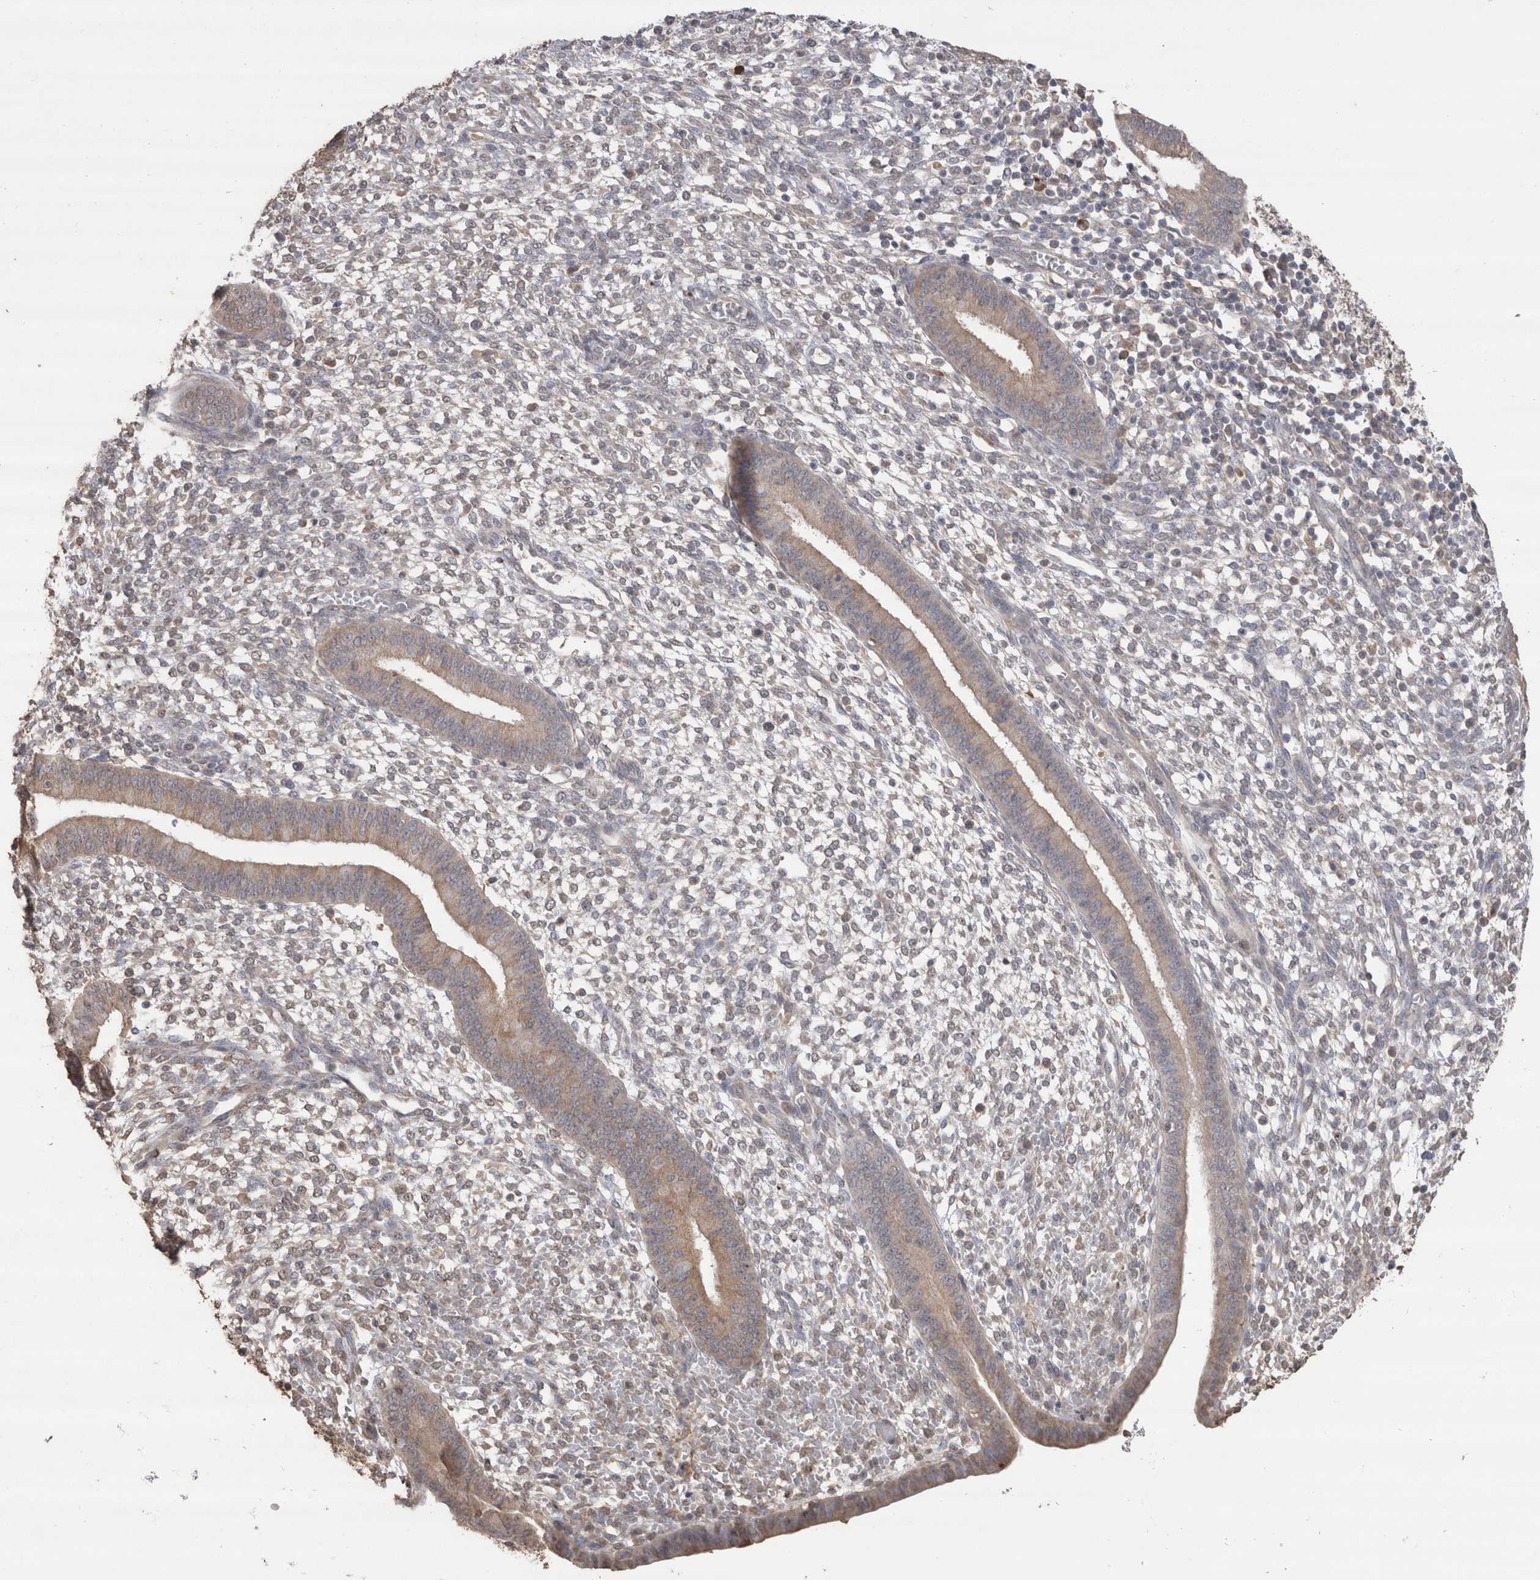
{"staining": {"intensity": "weak", "quantity": "25%-75%", "location": "nuclear"}, "tissue": "endometrium", "cell_type": "Cells in endometrial stroma", "image_type": "normal", "snomed": [{"axis": "morphology", "description": "Normal tissue, NOS"}, {"axis": "topography", "description": "Endometrium"}], "caption": "Cells in endometrial stroma show low levels of weak nuclear staining in about 25%-75% of cells in benign human endometrium. The staining was performed using DAB (3,3'-diaminobenzidine), with brown indicating positive protein expression. Nuclei are stained blue with hematoxylin.", "gene": "CRELD2", "patient": {"sex": "female", "age": 46}}